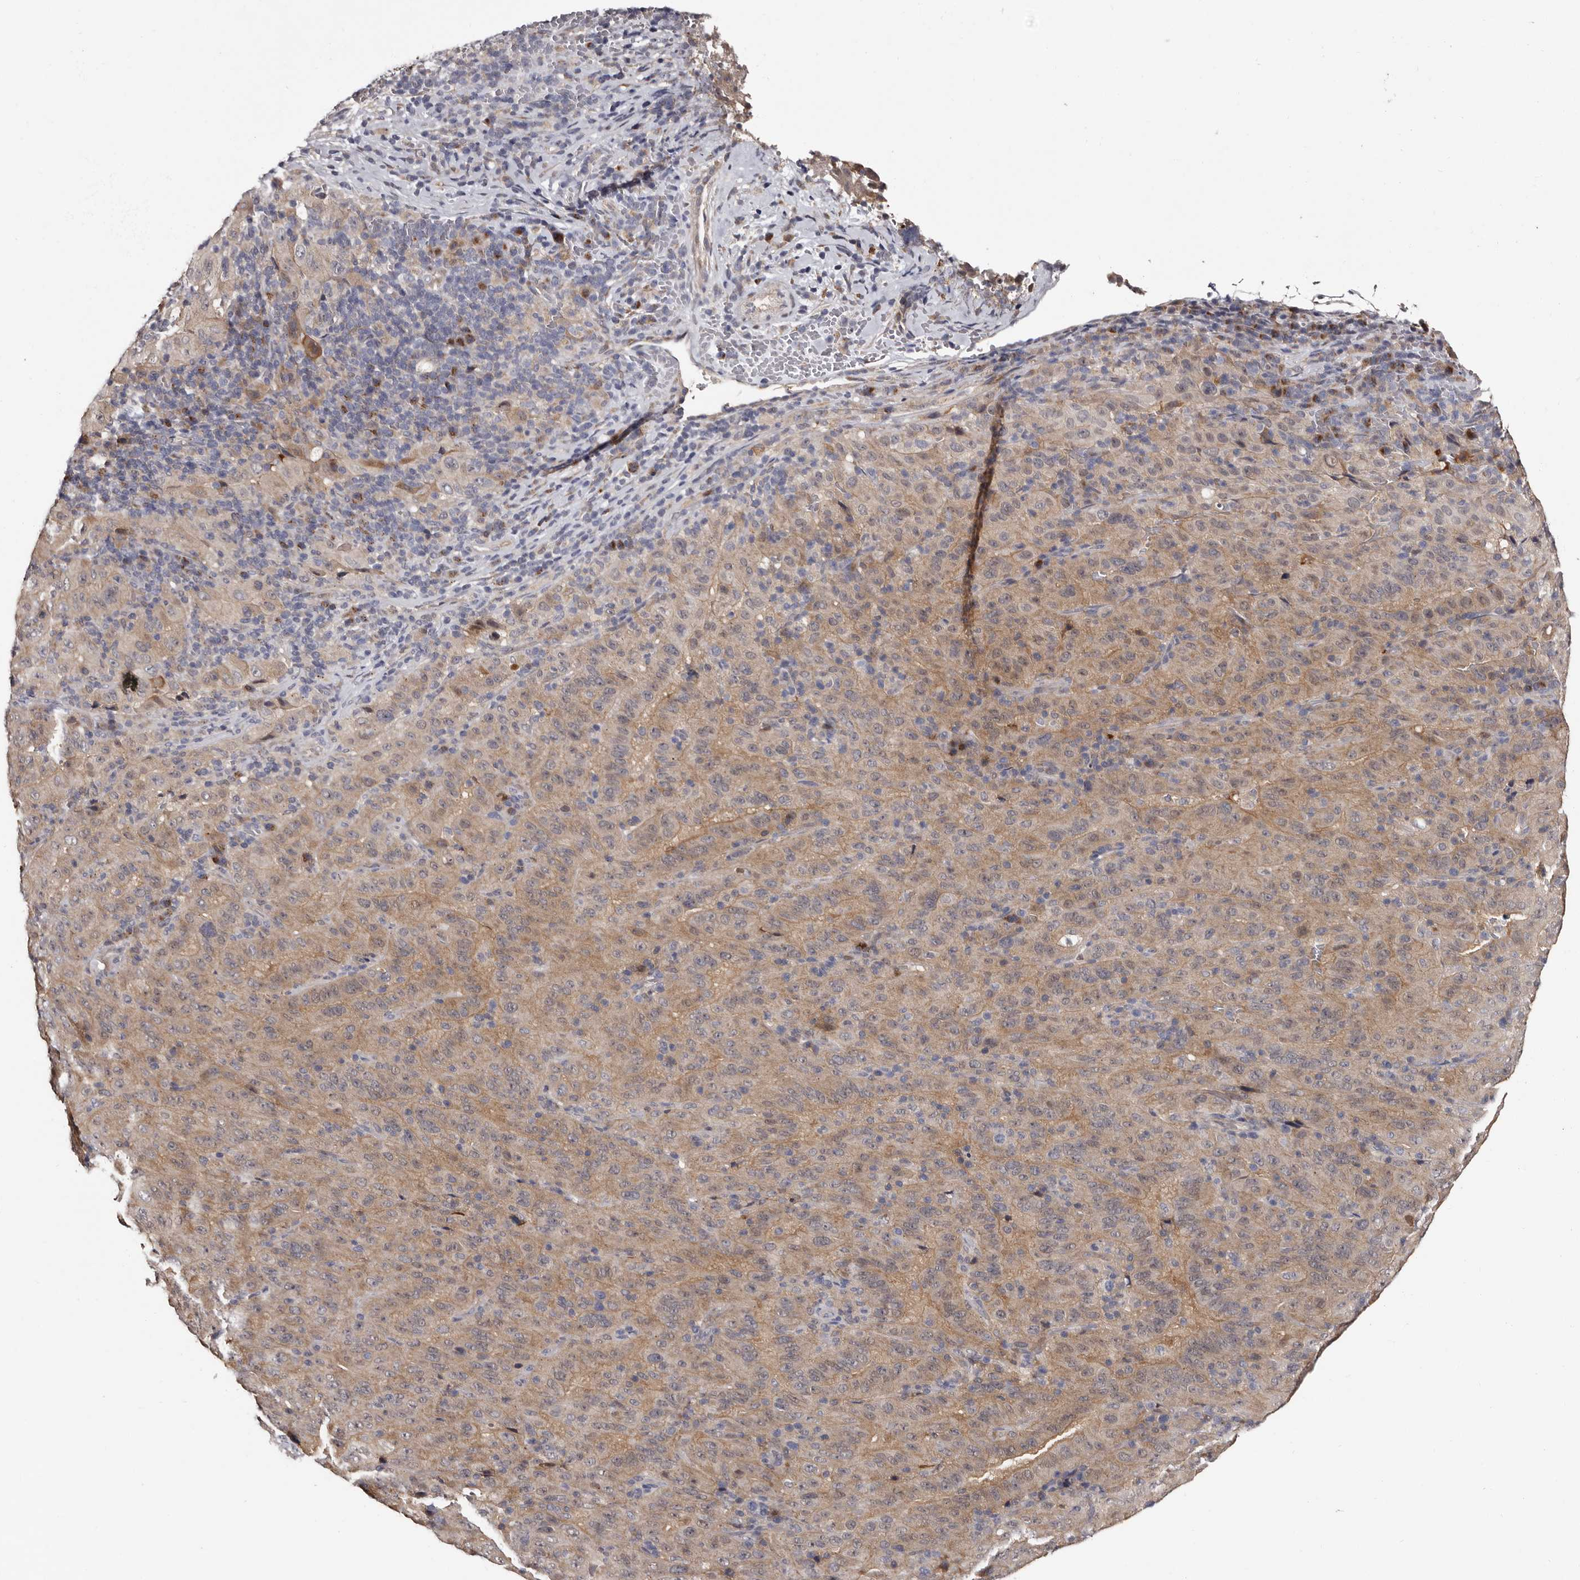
{"staining": {"intensity": "moderate", "quantity": ">75%", "location": "cytoplasmic/membranous"}, "tissue": "pancreatic cancer", "cell_type": "Tumor cells", "image_type": "cancer", "snomed": [{"axis": "morphology", "description": "Adenocarcinoma, NOS"}, {"axis": "topography", "description": "Pancreas"}], "caption": "Protein expression analysis of pancreatic adenocarcinoma displays moderate cytoplasmic/membranous expression in approximately >75% of tumor cells. (DAB (3,3'-diaminobenzidine) IHC, brown staining for protein, blue staining for nuclei).", "gene": "DNPH1", "patient": {"sex": "male", "age": 63}}